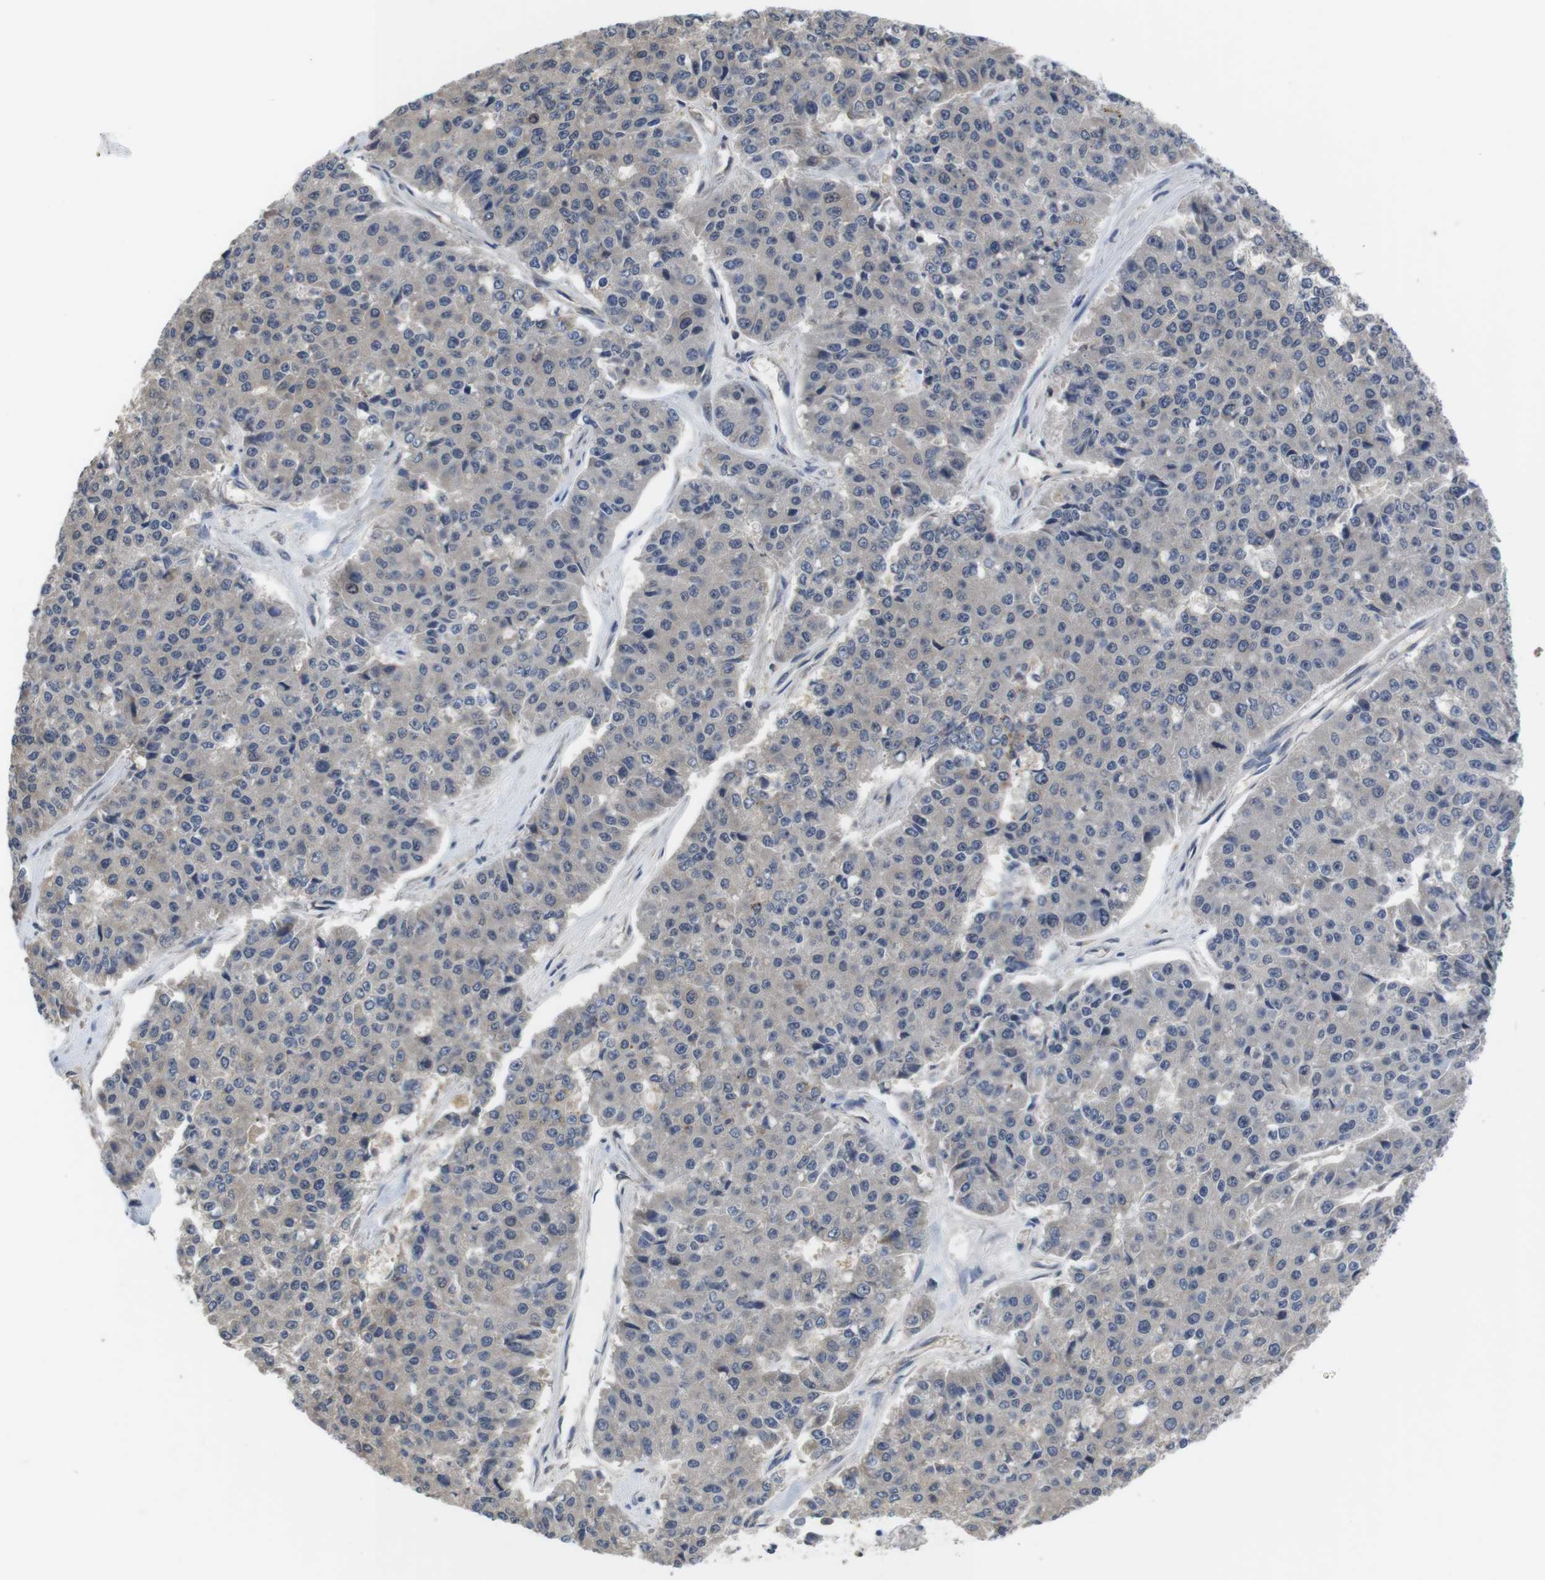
{"staining": {"intensity": "negative", "quantity": "none", "location": "none"}, "tissue": "pancreatic cancer", "cell_type": "Tumor cells", "image_type": "cancer", "snomed": [{"axis": "morphology", "description": "Adenocarcinoma, NOS"}, {"axis": "topography", "description": "Pancreas"}], "caption": "DAB immunohistochemical staining of human adenocarcinoma (pancreatic) shows no significant staining in tumor cells.", "gene": "FADD", "patient": {"sex": "male", "age": 50}}